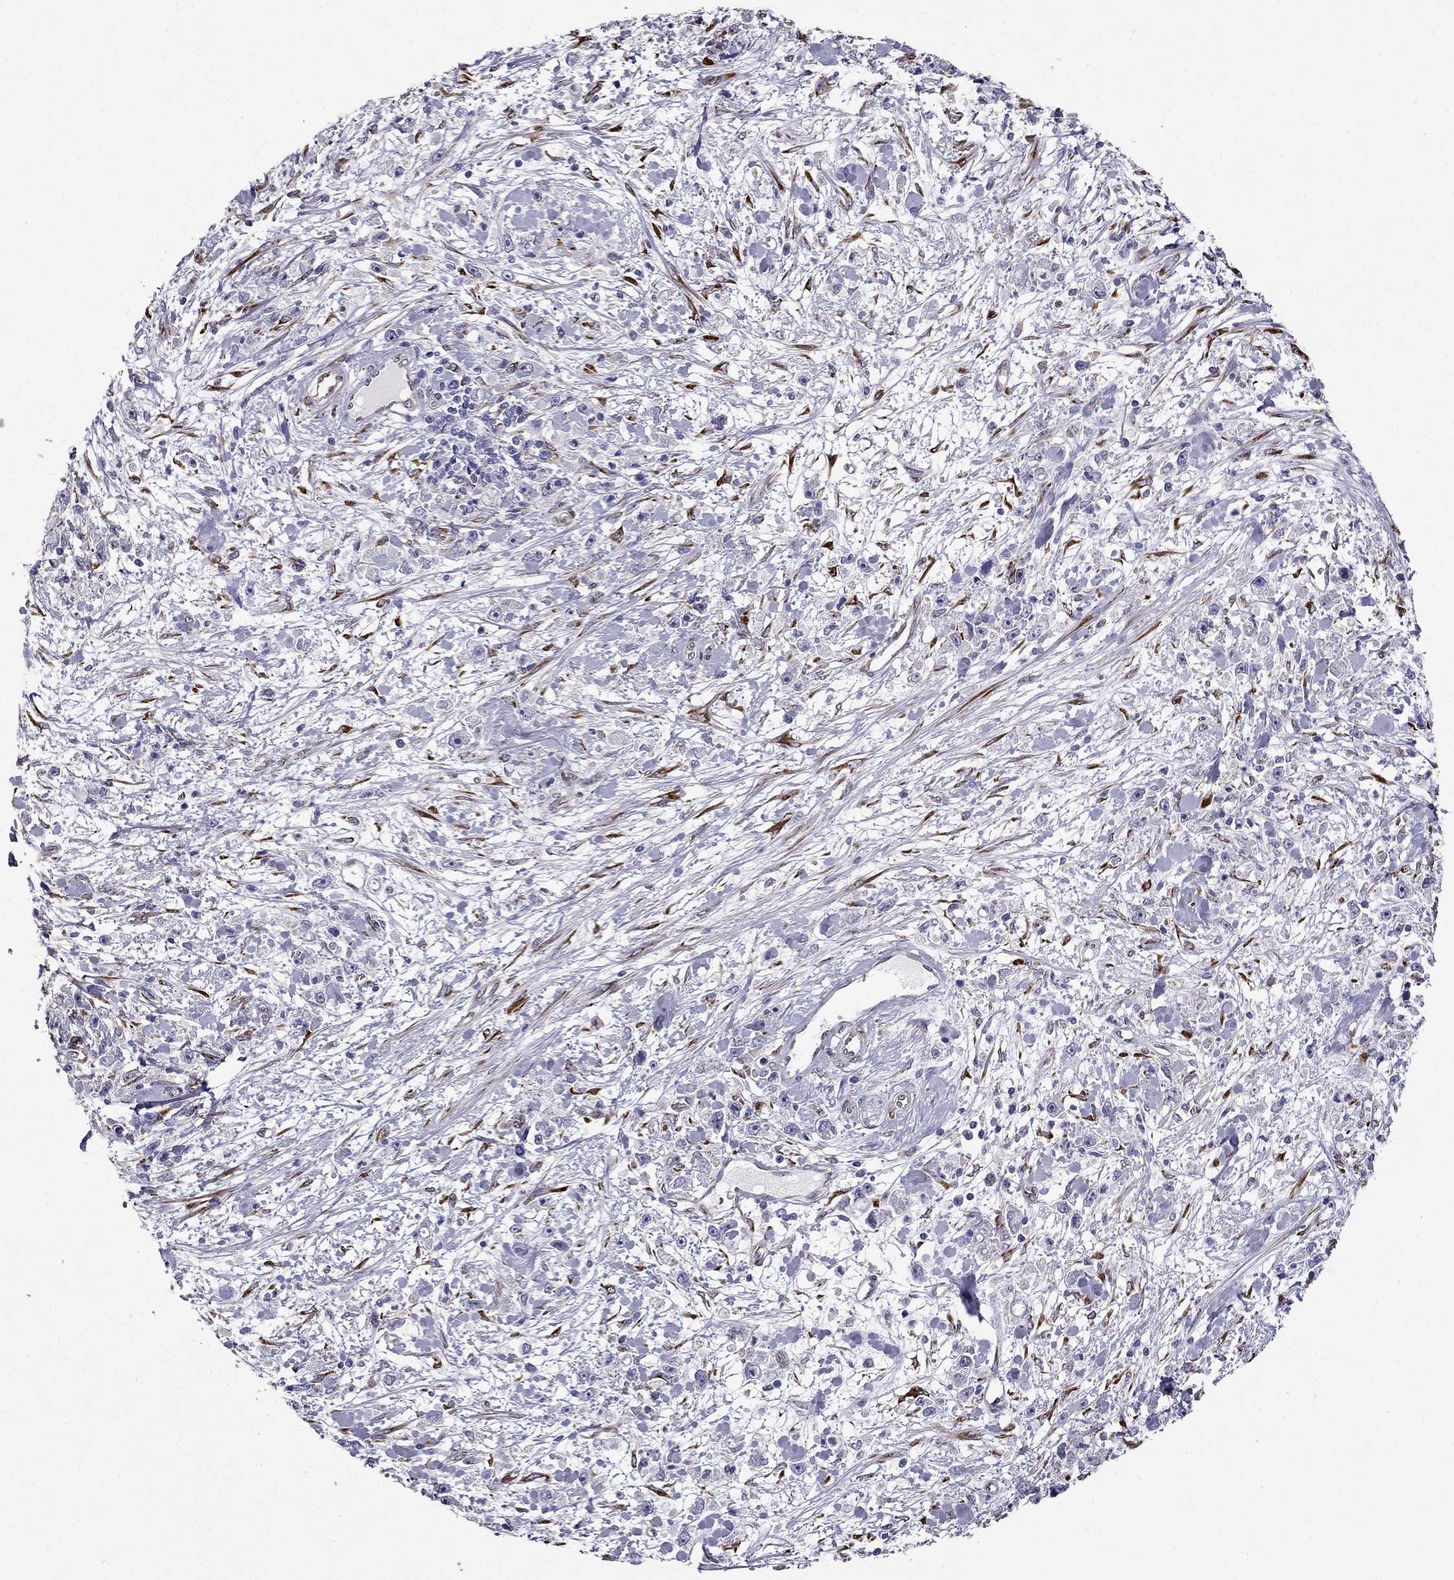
{"staining": {"intensity": "negative", "quantity": "none", "location": "none"}, "tissue": "stomach cancer", "cell_type": "Tumor cells", "image_type": "cancer", "snomed": [{"axis": "morphology", "description": "Adenocarcinoma, NOS"}, {"axis": "topography", "description": "Stomach"}], "caption": "Protein analysis of stomach cancer (adenocarcinoma) reveals no significant expression in tumor cells.", "gene": "IKBIP", "patient": {"sex": "female", "age": 59}}